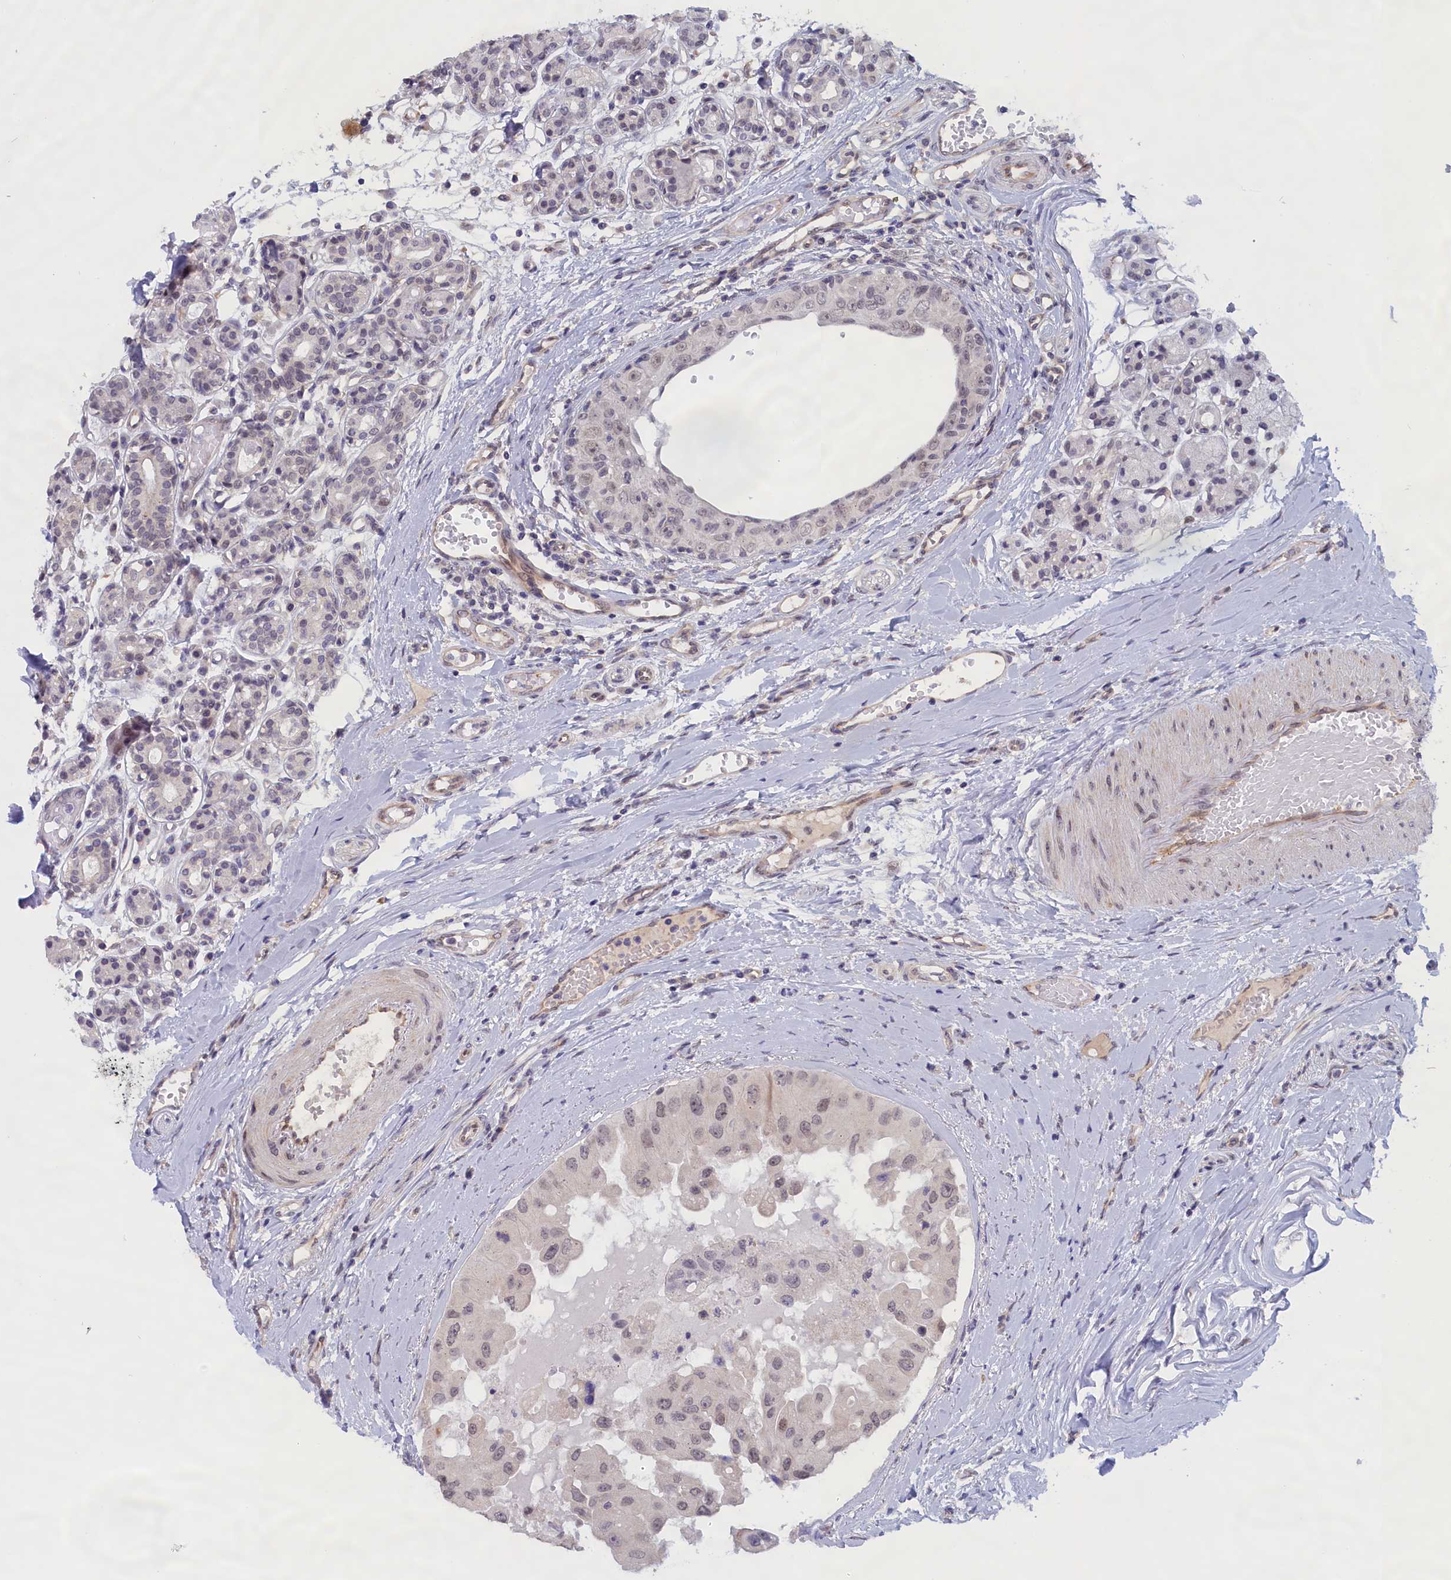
{"staining": {"intensity": "weak", "quantity": "25%-75%", "location": "nuclear"}, "tissue": "head and neck cancer", "cell_type": "Tumor cells", "image_type": "cancer", "snomed": [{"axis": "morphology", "description": "Adenocarcinoma, NOS"}, {"axis": "morphology", "description": "Adenocarcinoma, metastatic, NOS"}, {"axis": "topography", "description": "Head-Neck"}], "caption": "Adenocarcinoma (head and neck) was stained to show a protein in brown. There is low levels of weak nuclear staining in approximately 25%-75% of tumor cells.", "gene": "IGFALS", "patient": {"sex": "male", "age": 75}}